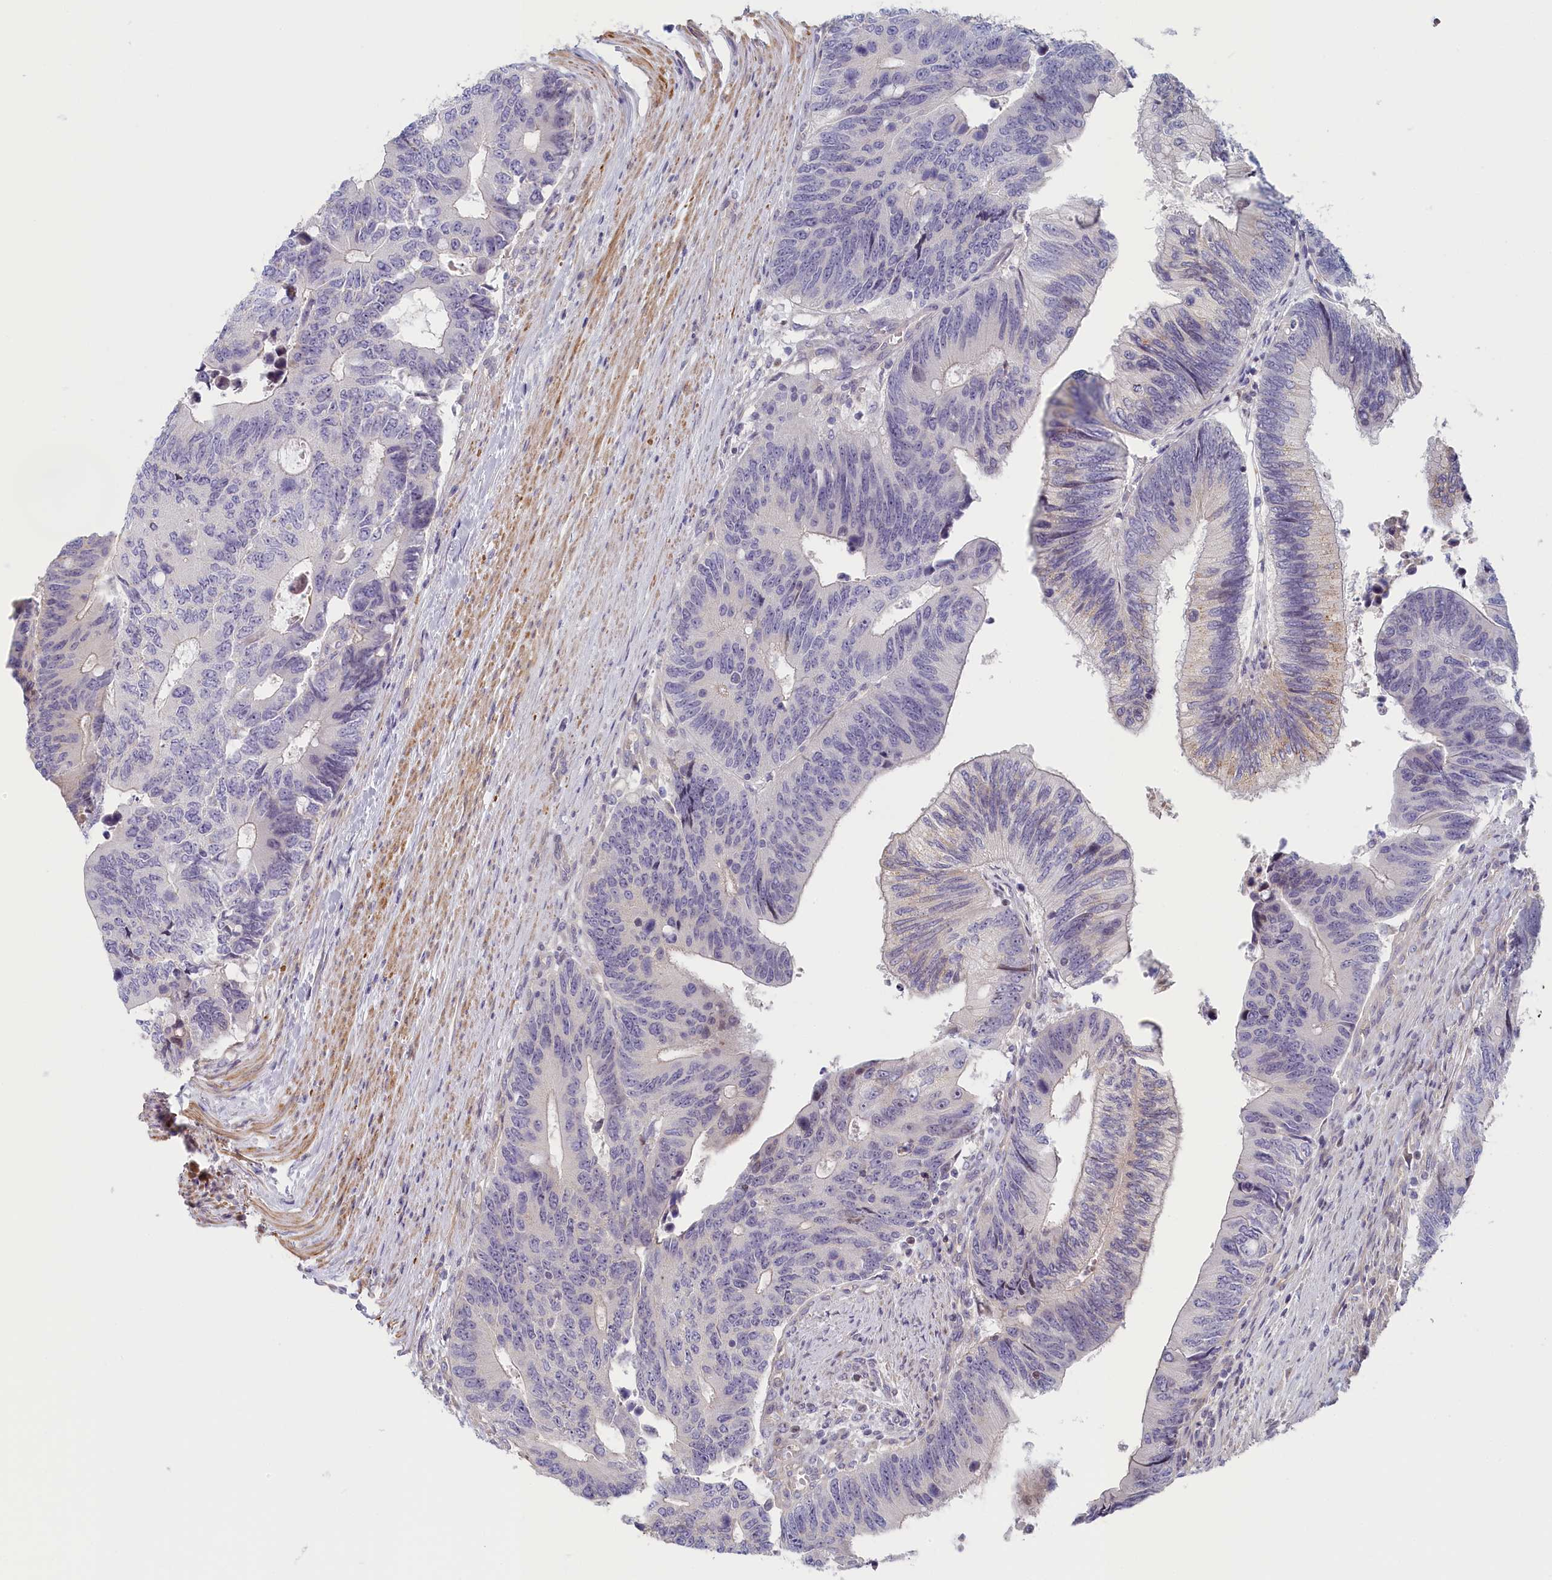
{"staining": {"intensity": "negative", "quantity": "none", "location": "none"}, "tissue": "colorectal cancer", "cell_type": "Tumor cells", "image_type": "cancer", "snomed": [{"axis": "morphology", "description": "Adenocarcinoma, NOS"}, {"axis": "topography", "description": "Colon"}], "caption": "DAB immunohistochemical staining of human colorectal cancer (adenocarcinoma) reveals no significant positivity in tumor cells.", "gene": "INTS4", "patient": {"sex": "male", "age": 87}}